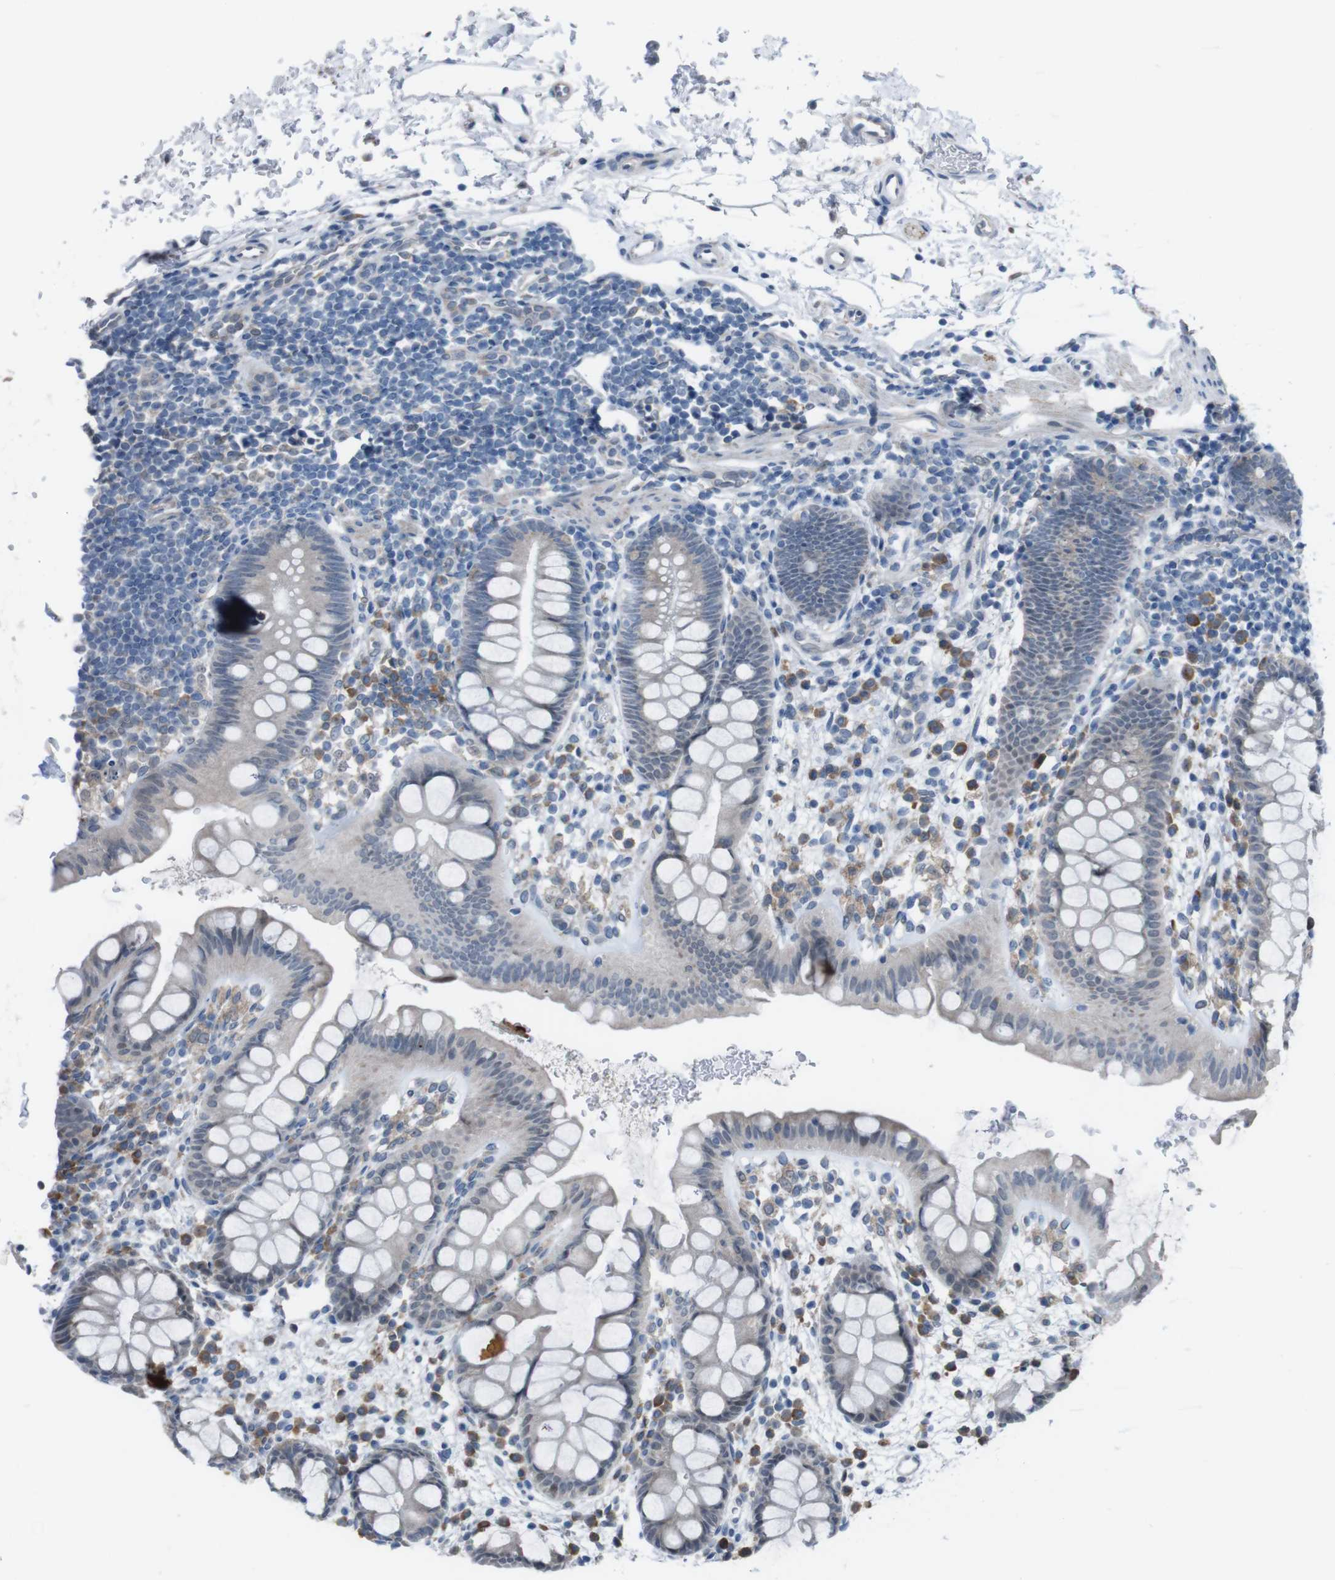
{"staining": {"intensity": "weak", "quantity": "<25%", "location": "cytoplasmic/membranous"}, "tissue": "rectum", "cell_type": "Glandular cells", "image_type": "normal", "snomed": [{"axis": "morphology", "description": "Normal tissue, NOS"}, {"axis": "topography", "description": "Rectum"}], "caption": "An immunohistochemistry (IHC) photomicrograph of benign rectum is shown. There is no staining in glandular cells of rectum.", "gene": "CDH22", "patient": {"sex": "female", "age": 24}}